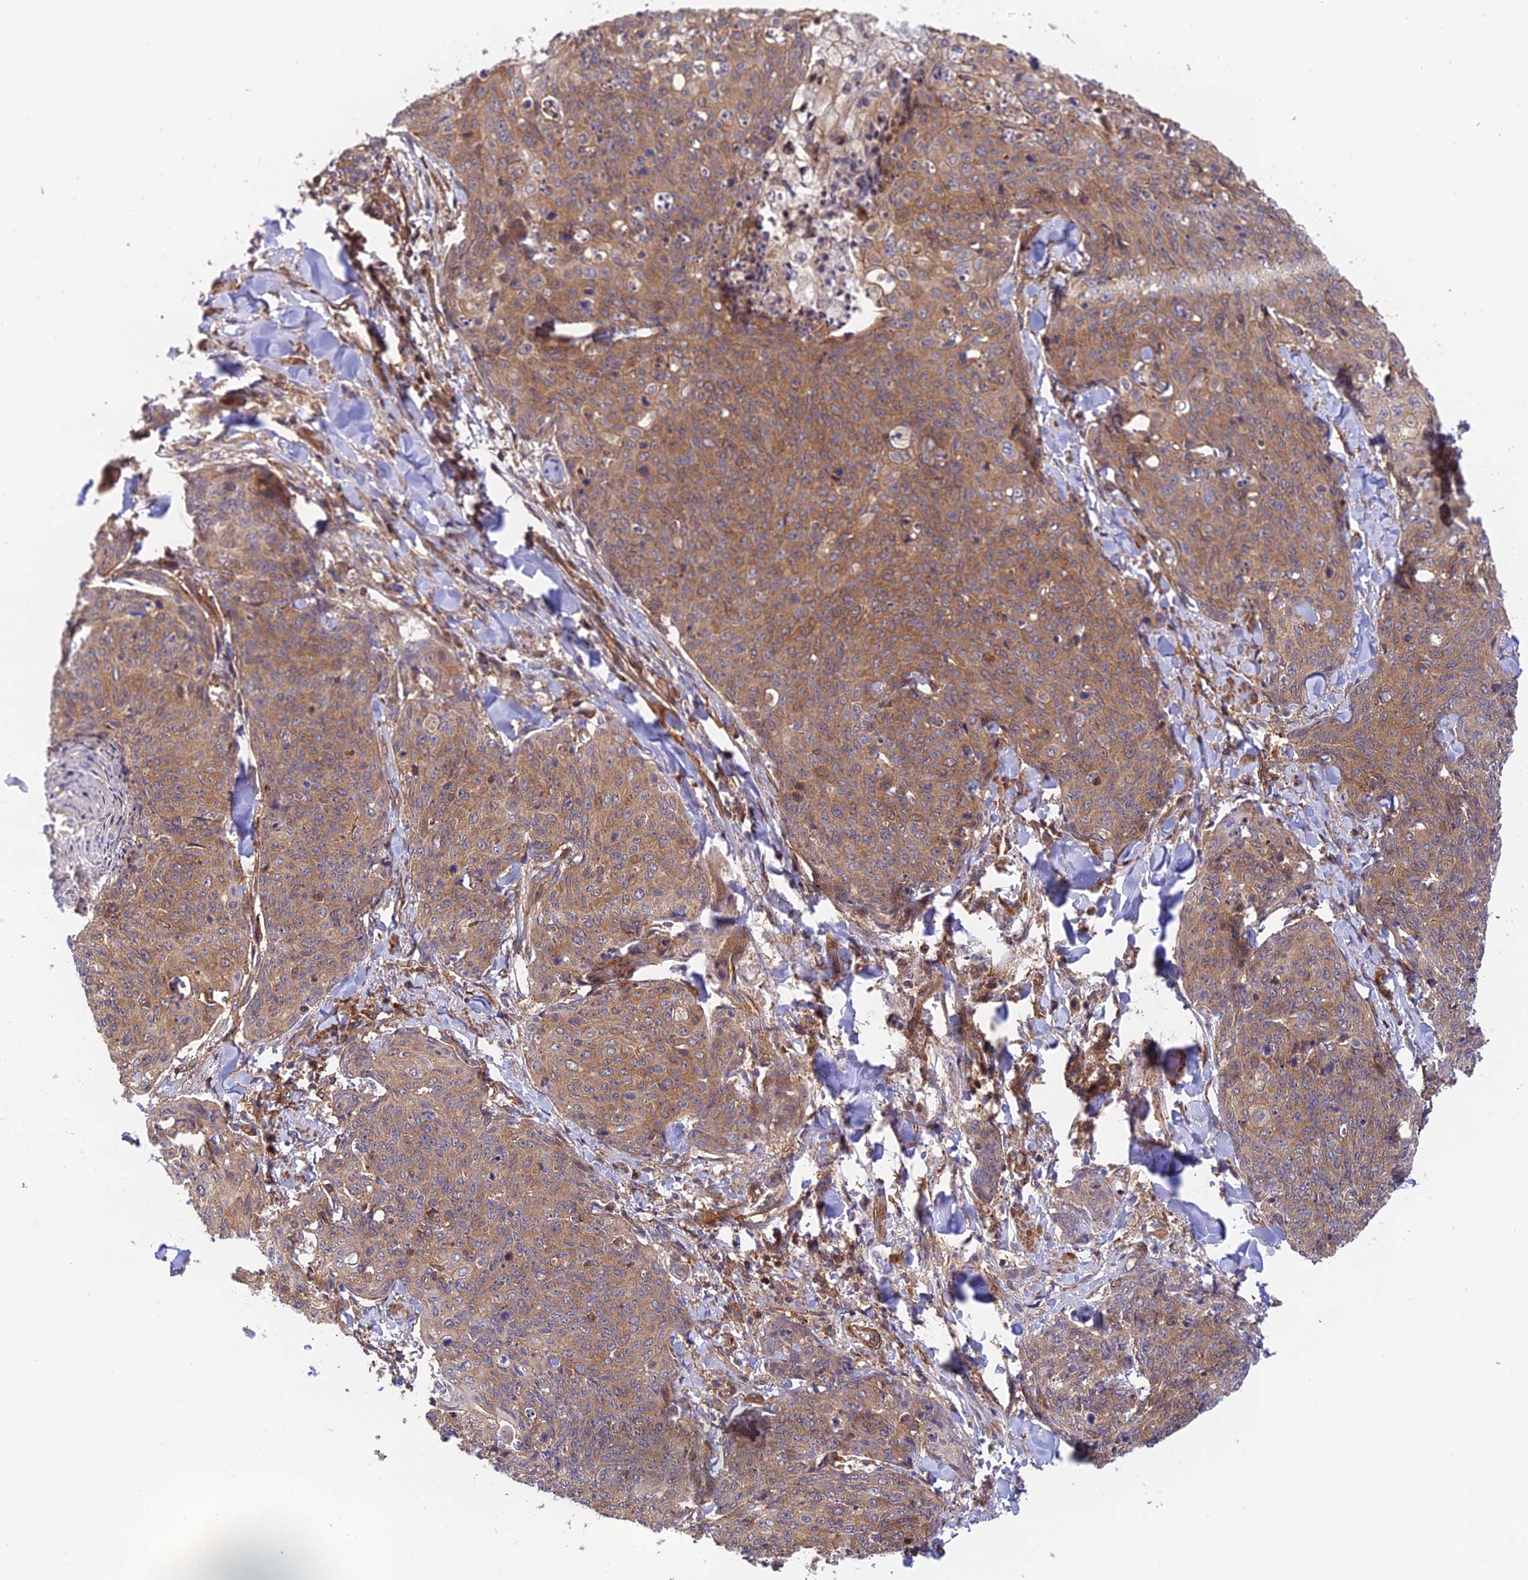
{"staining": {"intensity": "moderate", "quantity": ">75%", "location": "cytoplasmic/membranous"}, "tissue": "skin cancer", "cell_type": "Tumor cells", "image_type": "cancer", "snomed": [{"axis": "morphology", "description": "Squamous cell carcinoma, NOS"}, {"axis": "topography", "description": "Skin"}, {"axis": "topography", "description": "Vulva"}], "caption": "Skin cancer (squamous cell carcinoma) was stained to show a protein in brown. There is medium levels of moderate cytoplasmic/membranous staining in approximately >75% of tumor cells.", "gene": "EVI5L", "patient": {"sex": "female", "age": 85}}